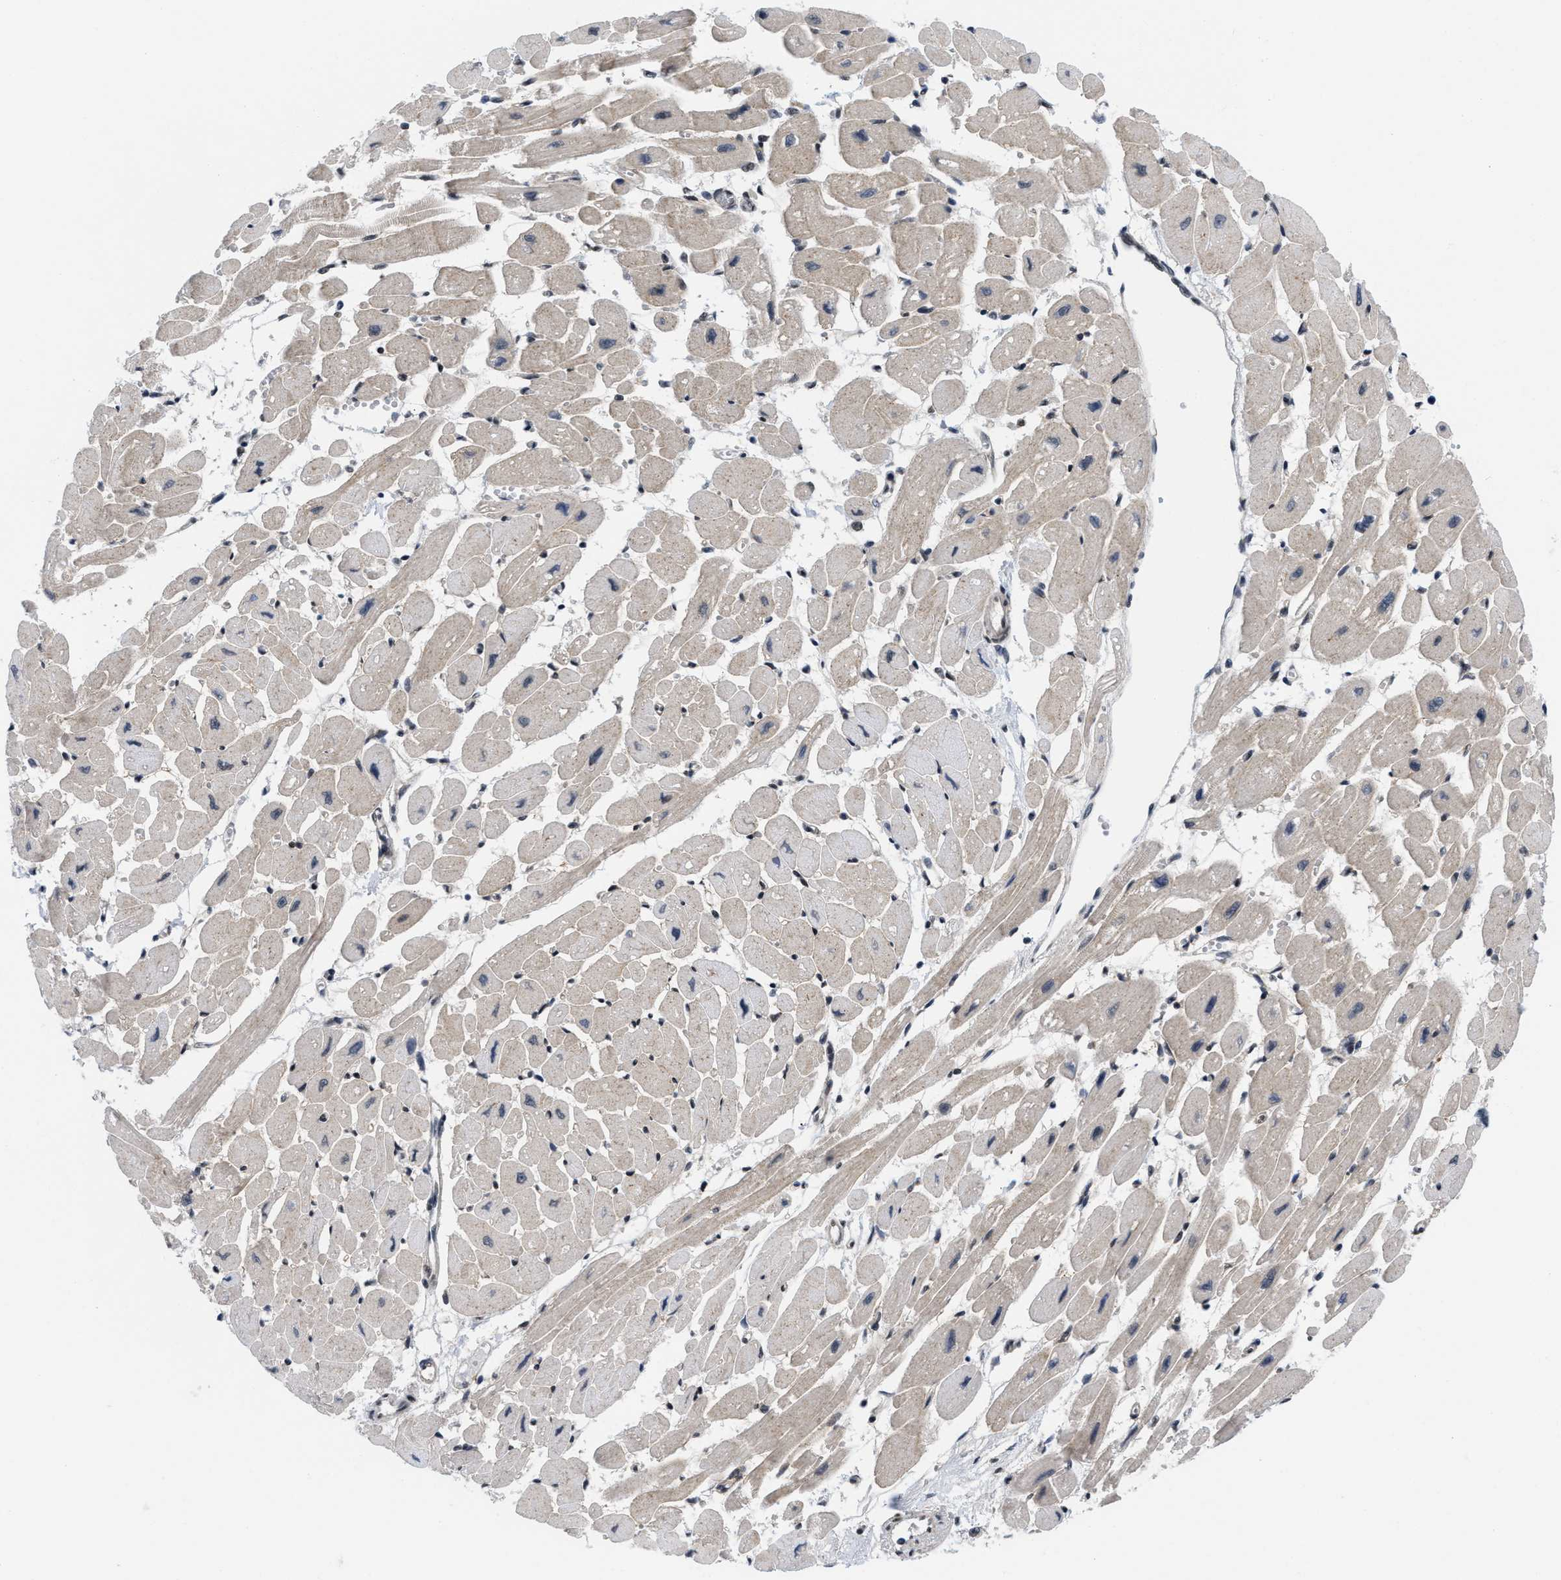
{"staining": {"intensity": "weak", "quantity": "25%-75%", "location": "cytoplasmic/membranous,nuclear"}, "tissue": "heart muscle", "cell_type": "Cardiomyocytes", "image_type": "normal", "snomed": [{"axis": "morphology", "description": "Normal tissue, NOS"}, {"axis": "topography", "description": "Heart"}], "caption": "There is low levels of weak cytoplasmic/membranous,nuclear positivity in cardiomyocytes of benign heart muscle, as demonstrated by immunohistochemical staining (brown color).", "gene": "MIER1", "patient": {"sex": "female", "age": 54}}